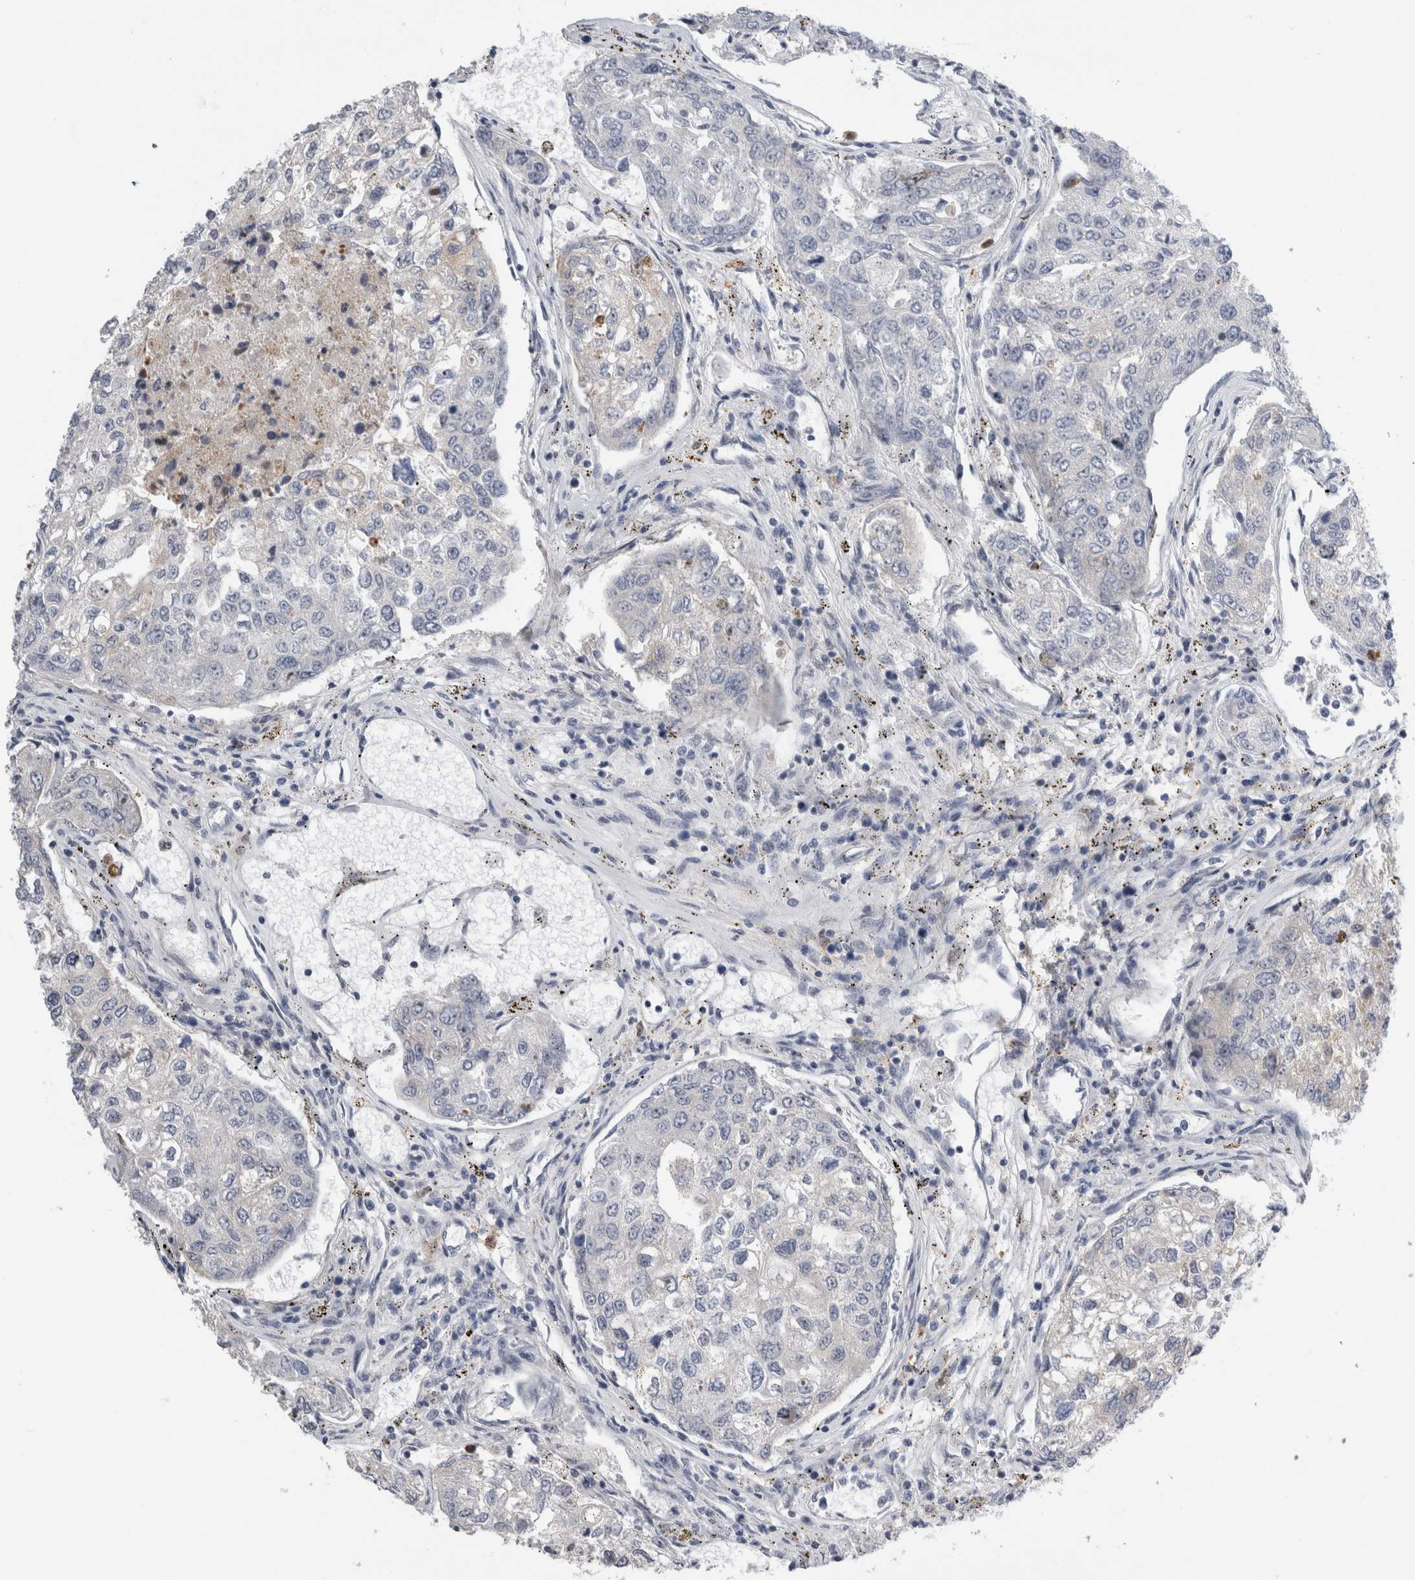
{"staining": {"intensity": "negative", "quantity": "none", "location": "none"}, "tissue": "urothelial cancer", "cell_type": "Tumor cells", "image_type": "cancer", "snomed": [{"axis": "morphology", "description": "Urothelial carcinoma, High grade"}, {"axis": "topography", "description": "Lymph node"}, {"axis": "topography", "description": "Urinary bladder"}], "caption": "A high-resolution micrograph shows IHC staining of urothelial carcinoma (high-grade), which displays no significant expression in tumor cells.", "gene": "SLC20A2", "patient": {"sex": "male", "age": 51}}